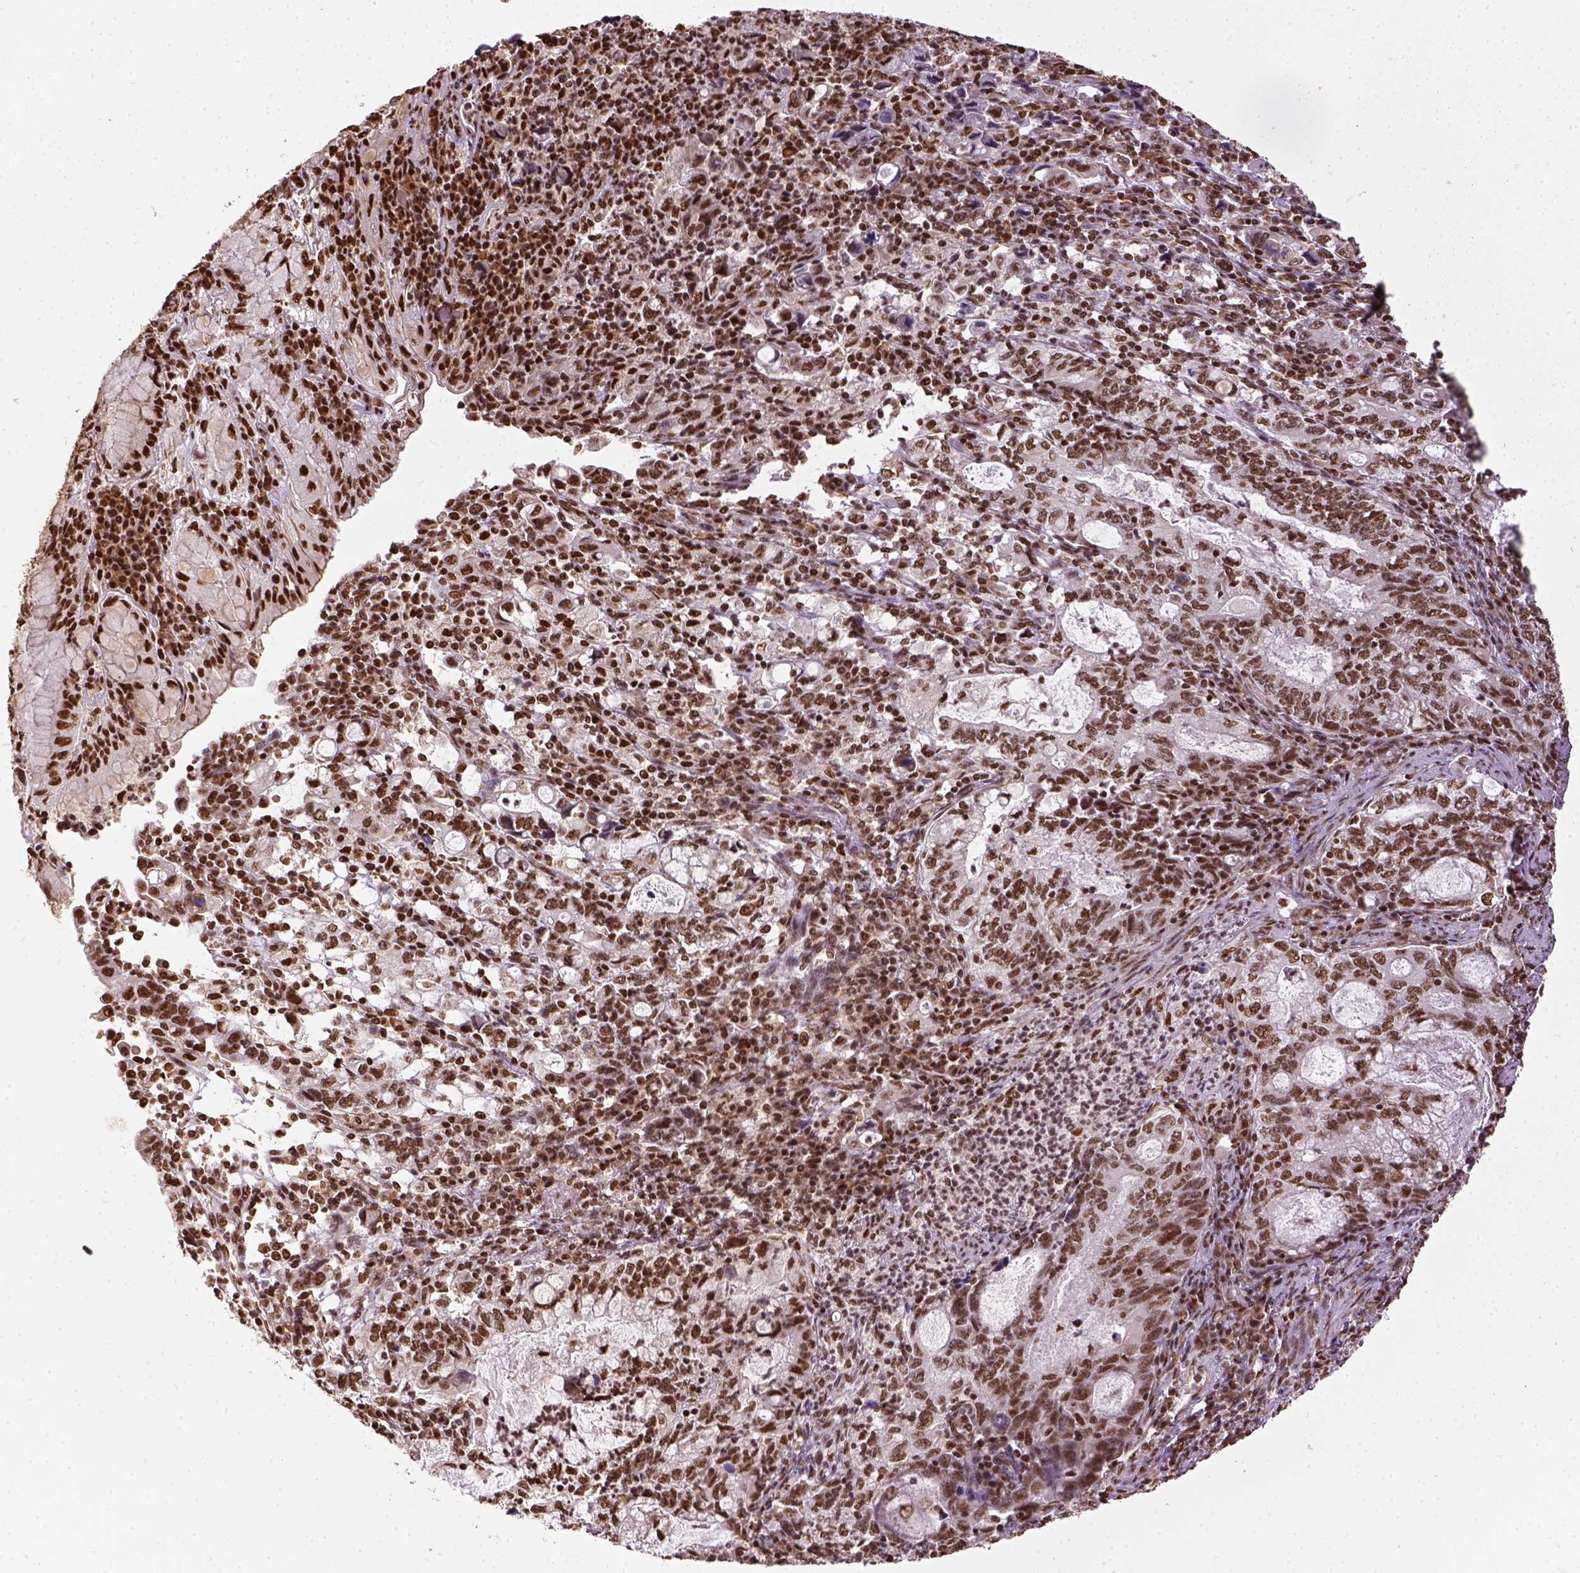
{"staining": {"intensity": "strong", "quantity": ">75%", "location": "nuclear"}, "tissue": "stomach cancer", "cell_type": "Tumor cells", "image_type": "cancer", "snomed": [{"axis": "morphology", "description": "Adenocarcinoma, NOS"}, {"axis": "topography", "description": "Stomach, lower"}], "caption": "The photomicrograph reveals immunohistochemical staining of stomach cancer. There is strong nuclear positivity is identified in approximately >75% of tumor cells.", "gene": "CCAR1", "patient": {"sex": "female", "age": 72}}